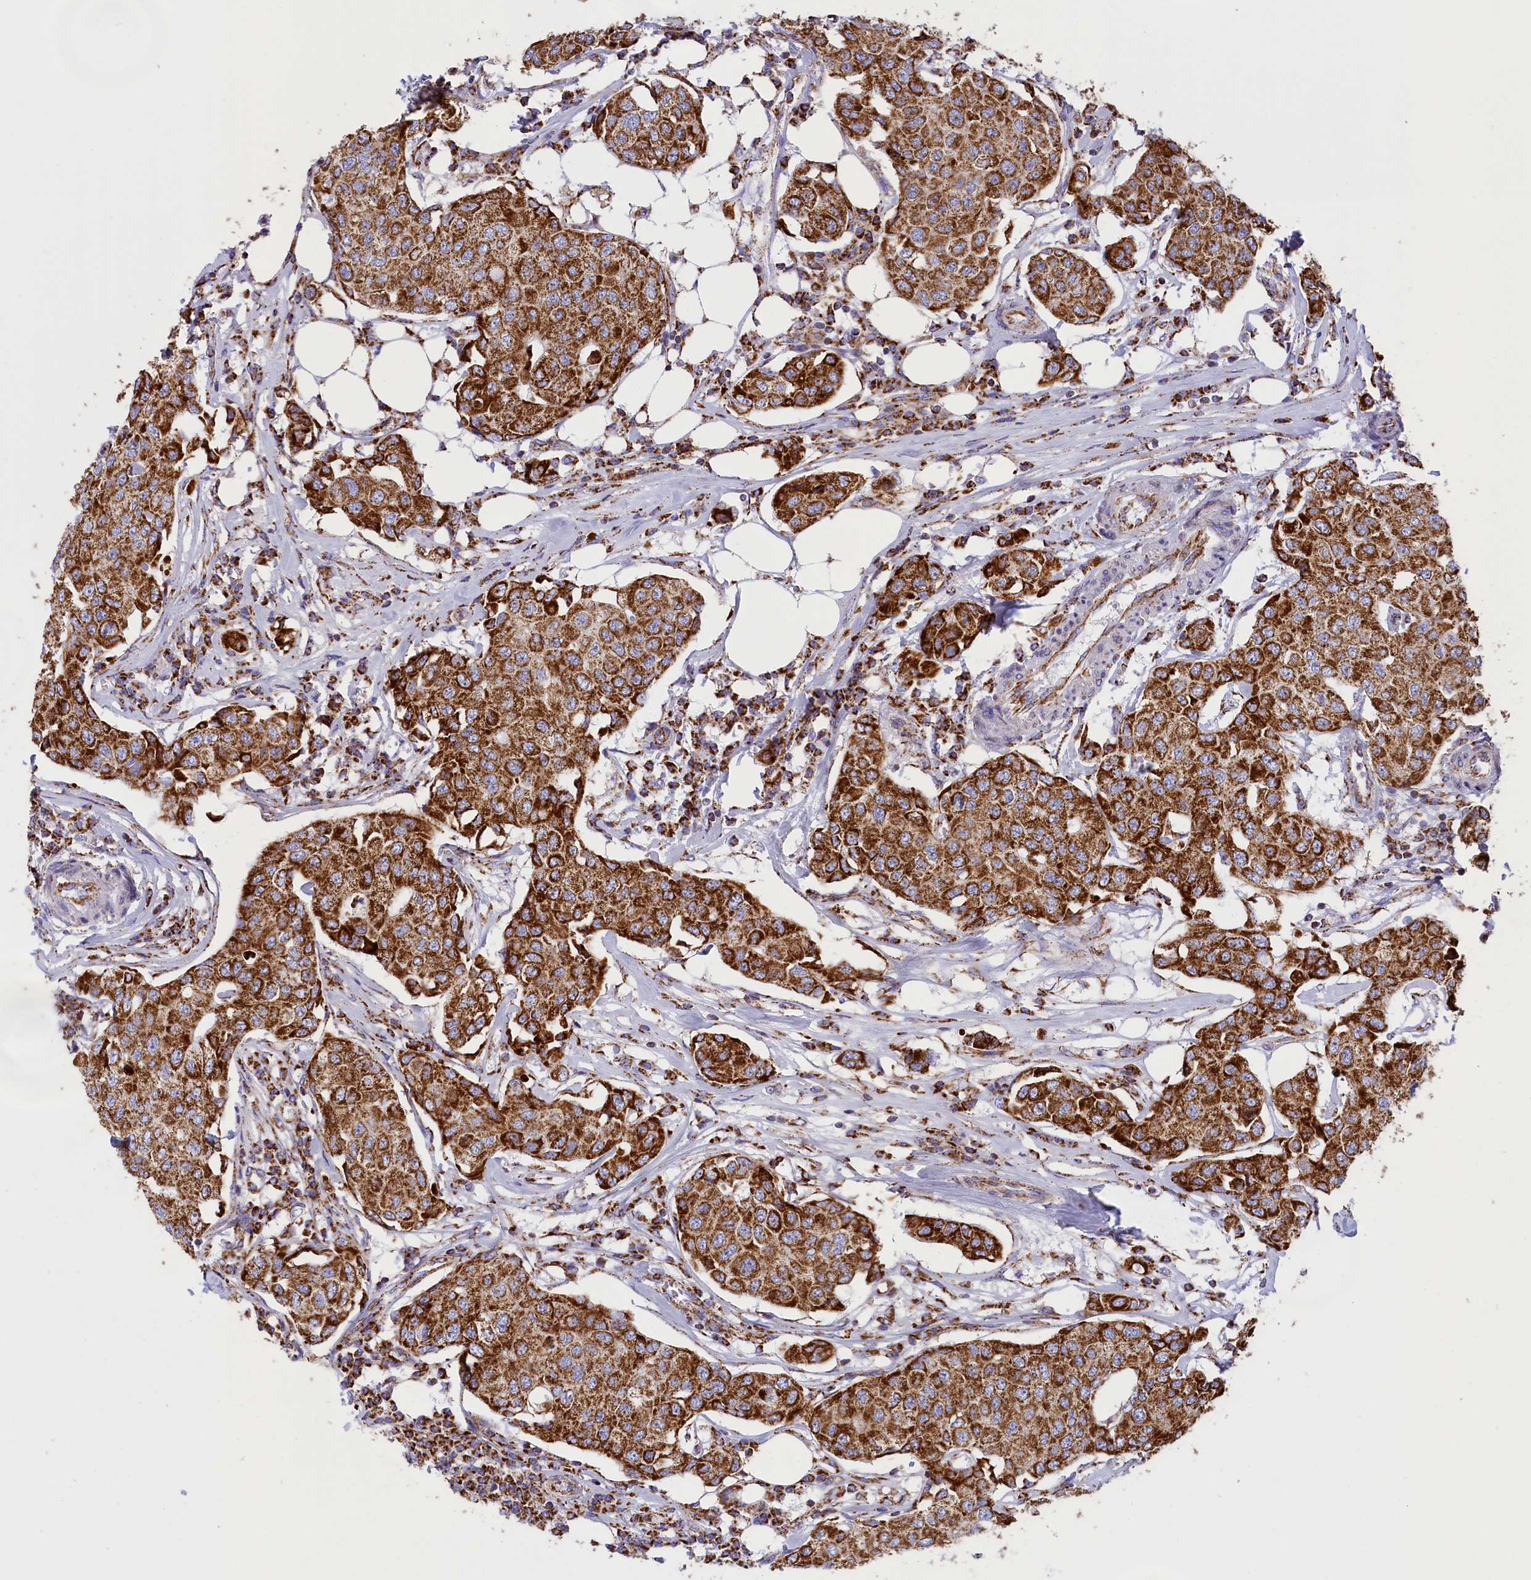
{"staining": {"intensity": "strong", "quantity": ">75%", "location": "cytoplasmic/membranous"}, "tissue": "breast cancer", "cell_type": "Tumor cells", "image_type": "cancer", "snomed": [{"axis": "morphology", "description": "Duct carcinoma"}, {"axis": "topography", "description": "Breast"}], "caption": "Breast cancer stained for a protein (brown) shows strong cytoplasmic/membranous positive expression in approximately >75% of tumor cells.", "gene": "ISOC2", "patient": {"sex": "female", "age": 80}}